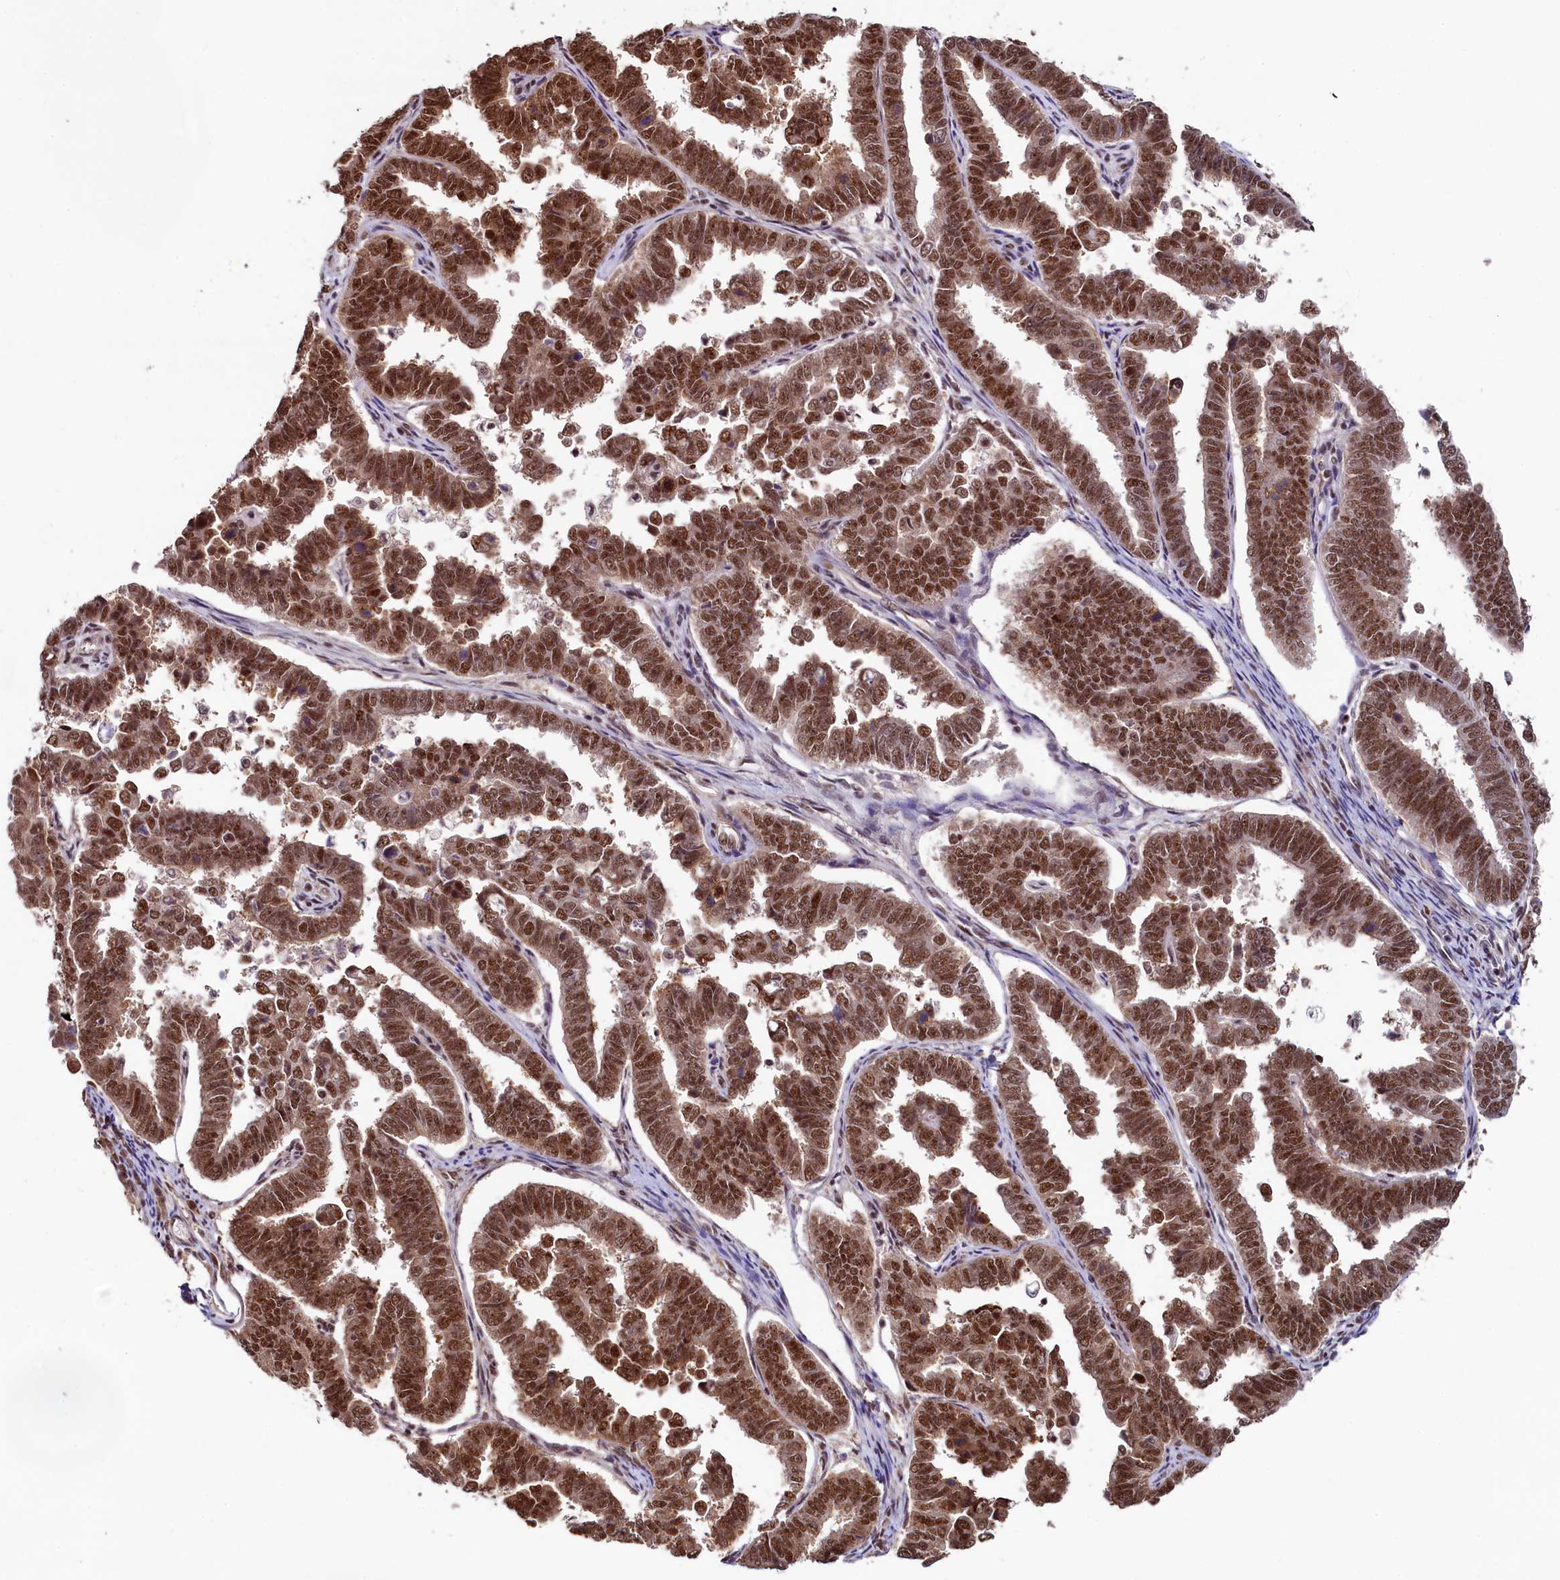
{"staining": {"intensity": "strong", "quantity": ">75%", "location": "cytoplasmic/membranous,nuclear"}, "tissue": "endometrial cancer", "cell_type": "Tumor cells", "image_type": "cancer", "snomed": [{"axis": "morphology", "description": "Adenocarcinoma, NOS"}, {"axis": "topography", "description": "Endometrium"}], "caption": "The photomicrograph reveals immunohistochemical staining of endometrial cancer. There is strong cytoplasmic/membranous and nuclear staining is seen in about >75% of tumor cells.", "gene": "LEO1", "patient": {"sex": "female", "age": 75}}